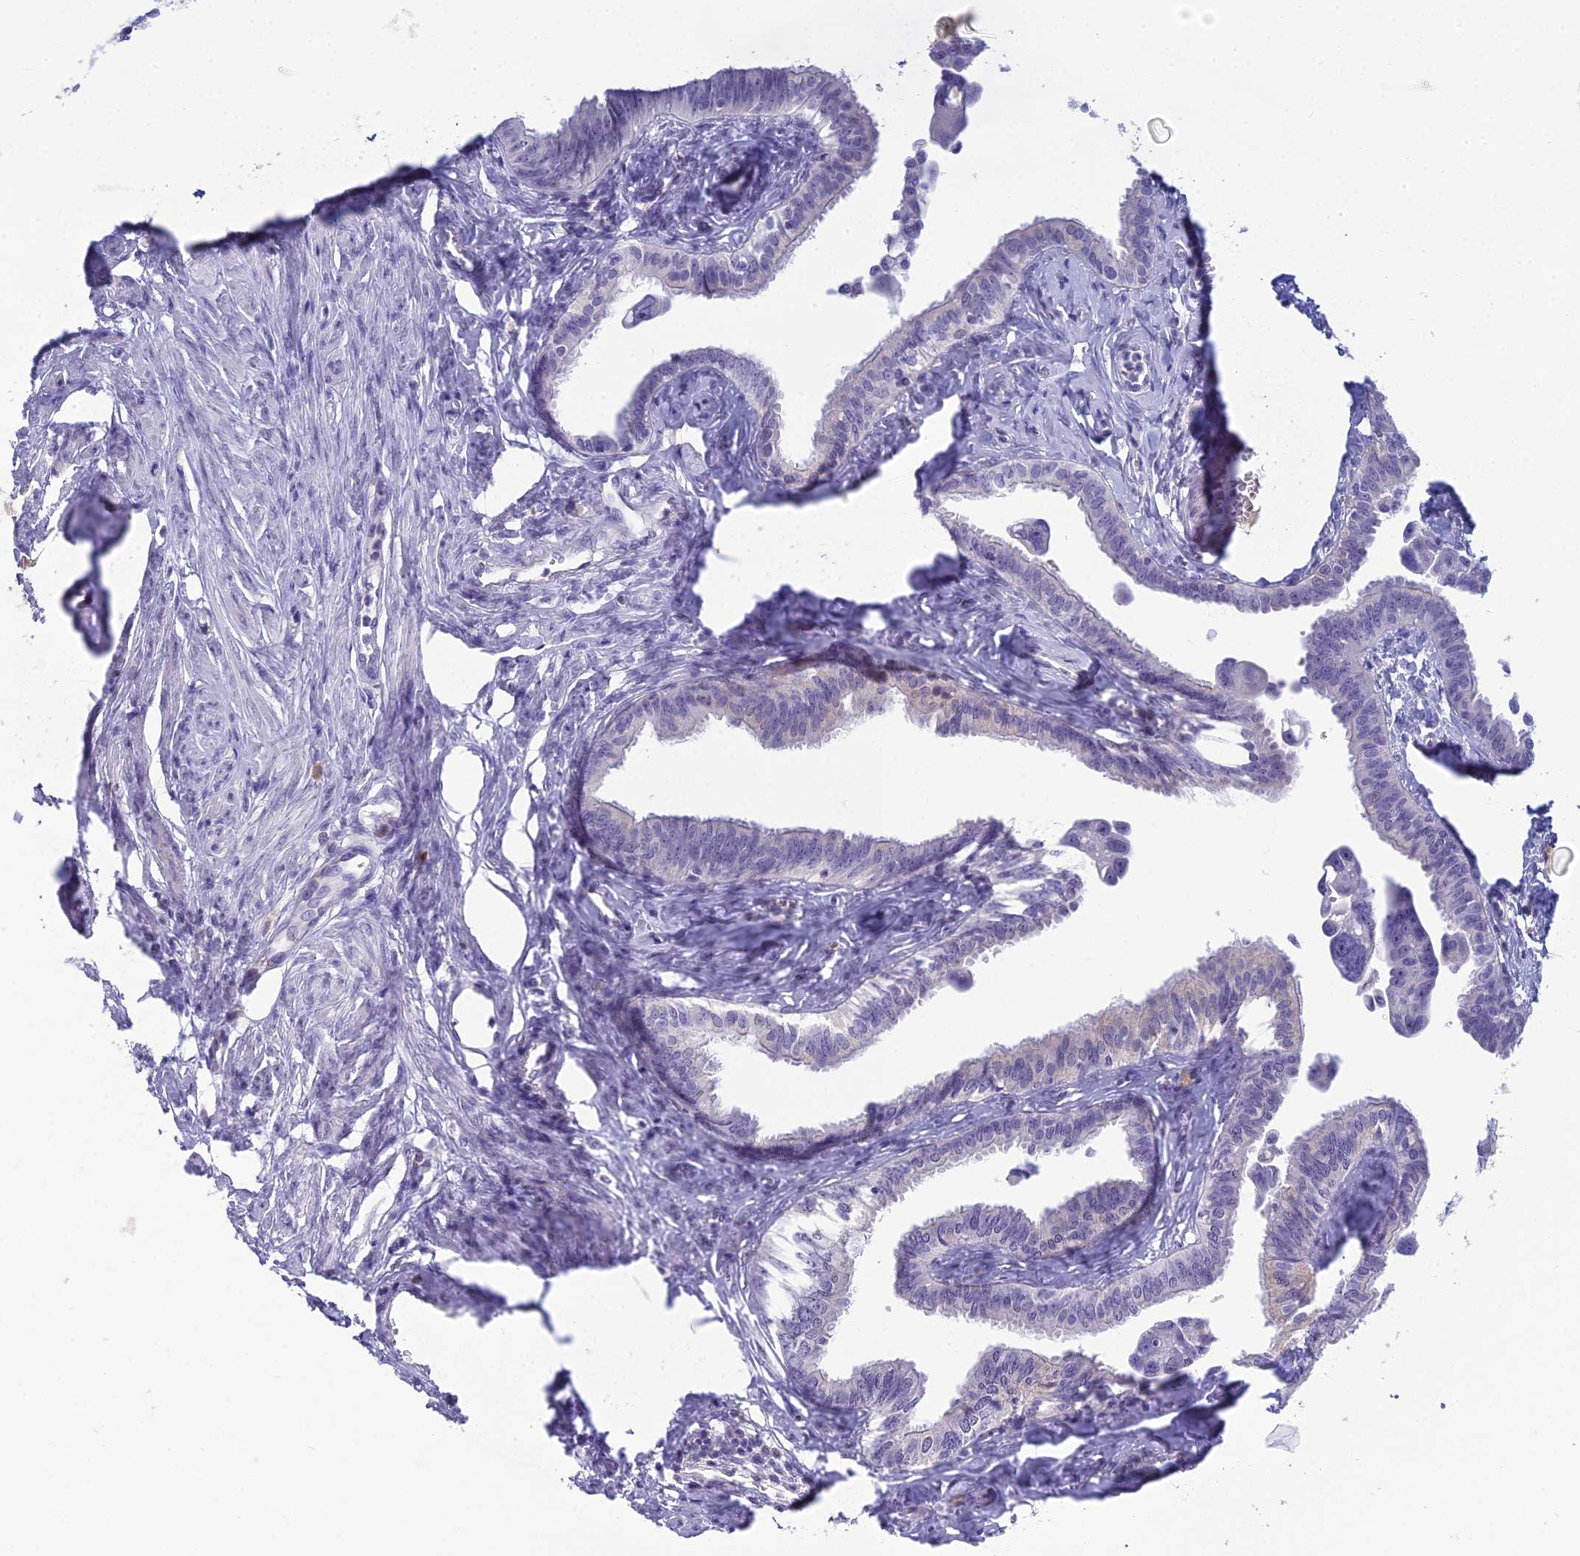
{"staining": {"intensity": "negative", "quantity": "none", "location": "none"}, "tissue": "fallopian tube", "cell_type": "Glandular cells", "image_type": "normal", "snomed": [{"axis": "morphology", "description": "Normal tissue, NOS"}, {"axis": "morphology", "description": "Carcinoma, NOS"}, {"axis": "topography", "description": "Fallopian tube"}, {"axis": "topography", "description": "Ovary"}], "caption": "Benign fallopian tube was stained to show a protein in brown. There is no significant staining in glandular cells.", "gene": "MUC13", "patient": {"sex": "female", "age": 59}}